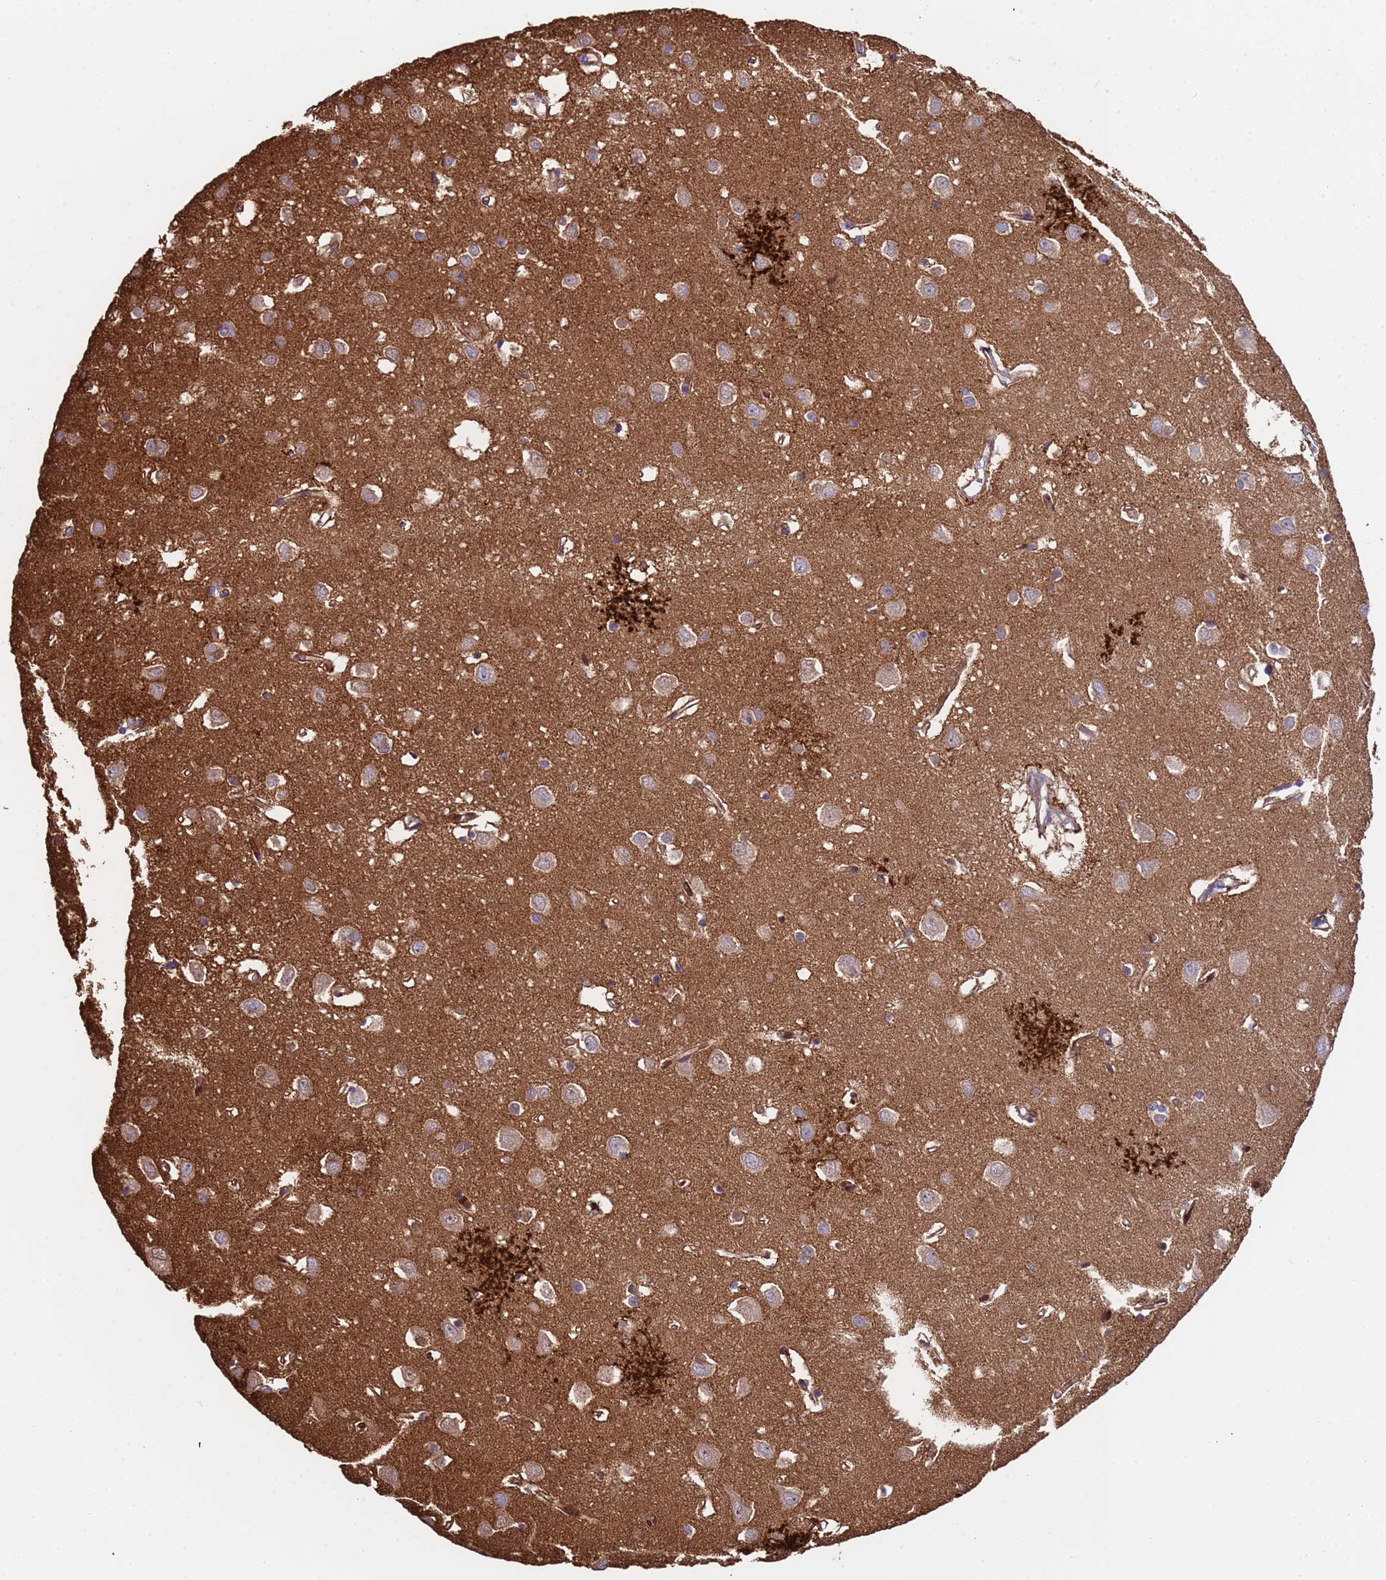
{"staining": {"intensity": "weak", "quantity": ">75%", "location": "cytoplasmic/membranous"}, "tissue": "cerebral cortex", "cell_type": "Endothelial cells", "image_type": "normal", "snomed": [{"axis": "morphology", "description": "Normal tissue, NOS"}, {"axis": "topography", "description": "Cerebral cortex"}], "caption": "Unremarkable cerebral cortex shows weak cytoplasmic/membranous positivity in about >75% of endothelial cells (brown staining indicates protein expression, while blue staining denotes nuclei)..", "gene": "ZNF248", "patient": {"sex": "female", "age": 64}}